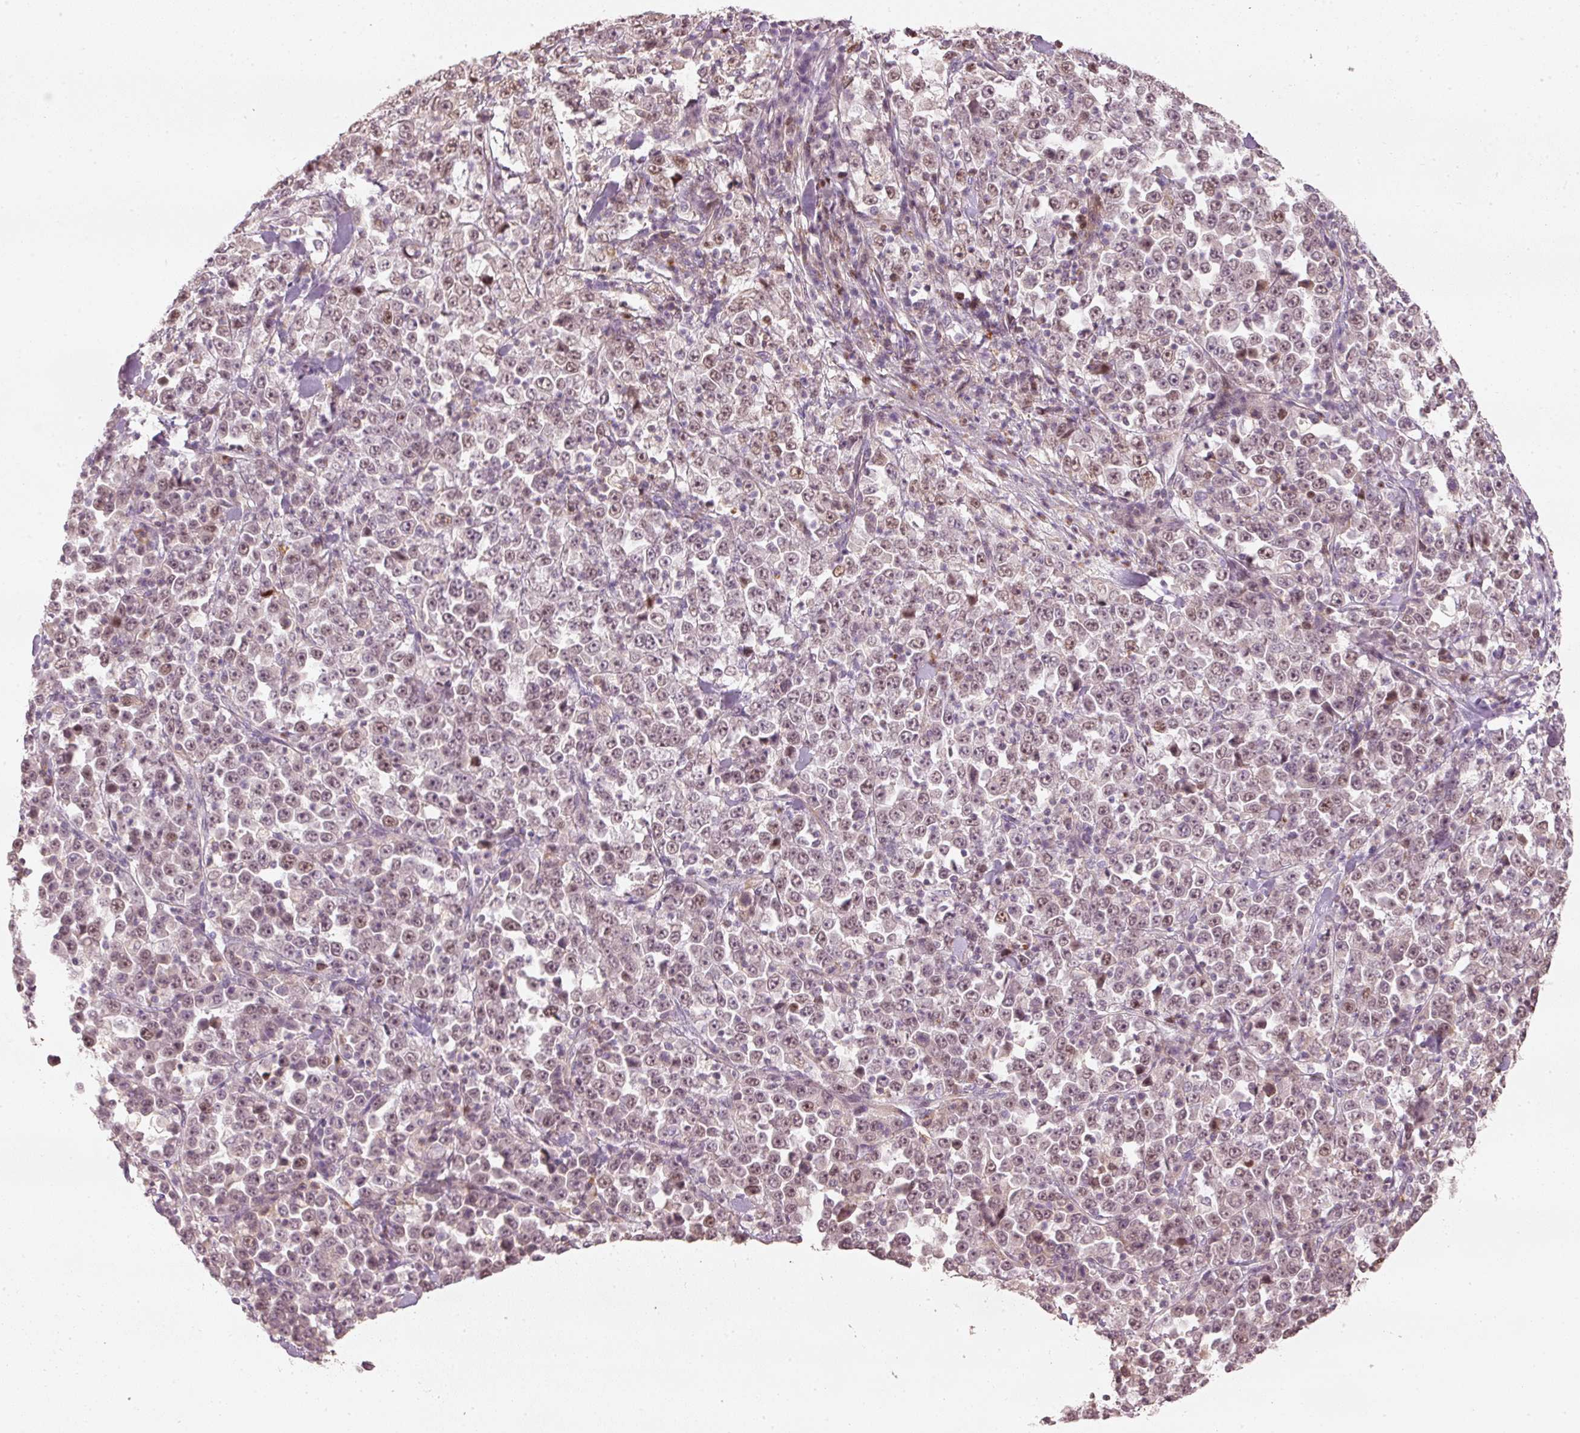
{"staining": {"intensity": "weak", "quantity": "25%-75%", "location": "nuclear"}, "tissue": "stomach cancer", "cell_type": "Tumor cells", "image_type": "cancer", "snomed": [{"axis": "morphology", "description": "Normal tissue, NOS"}, {"axis": "morphology", "description": "Adenocarcinoma, NOS"}, {"axis": "topography", "description": "Stomach, upper"}, {"axis": "topography", "description": "Stomach"}], "caption": "This is a micrograph of immunohistochemistry (IHC) staining of stomach adenocarcinoma, which shows weak positivity in the nuclear of tumor cells.", "gene": "TREX2", "patient": {"sex": "male", "age": 59}}